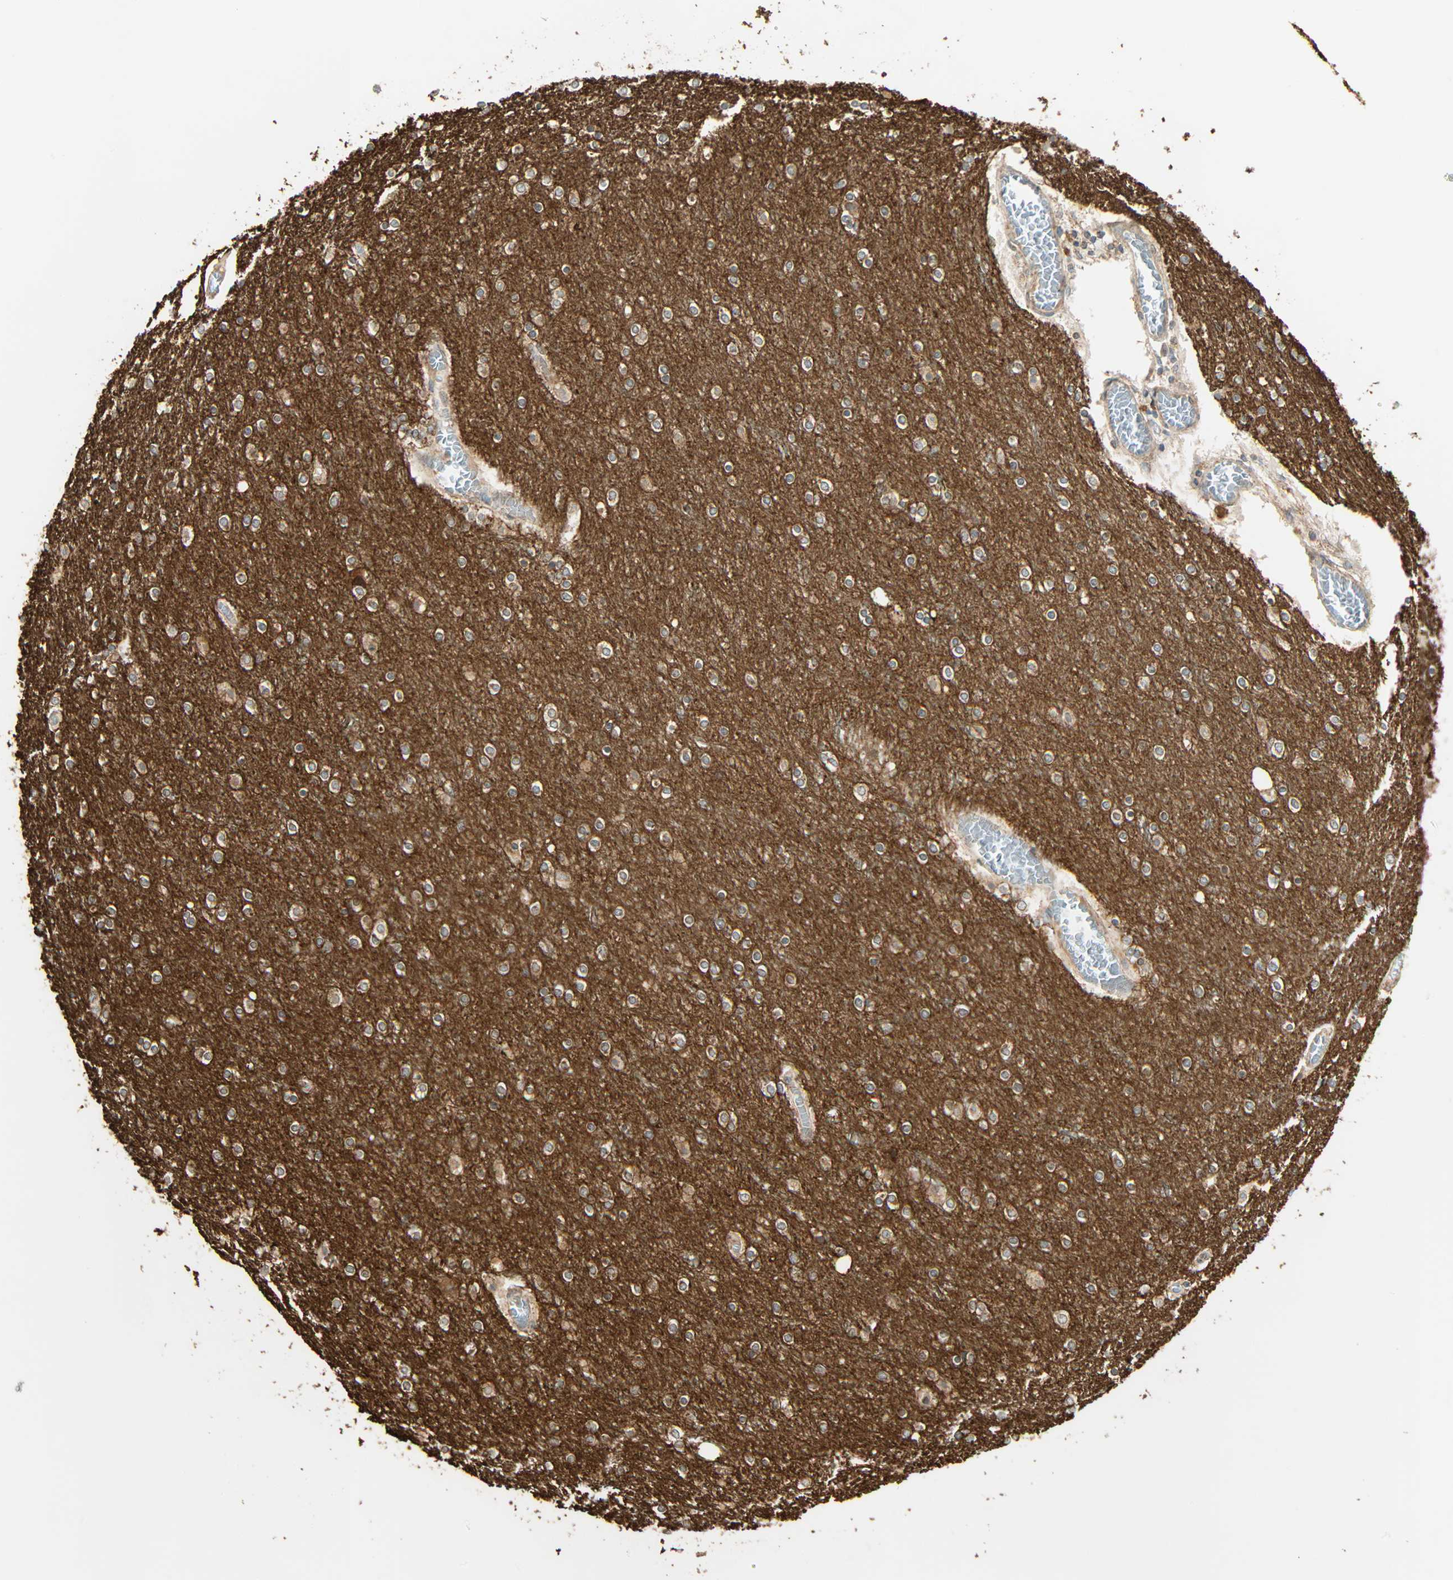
{"staining": {"intensity": "weak", "quantity": ">75%", "location": "cytoplasmic/membranous"}, "tissue": "cerebral cortex", "cell_type": "Endothelial cells", "image_type": "normal", "snomed": [{"axis": "morphology", "description": "Normal tissue, NOS"}, {"axis": "topography", "description": "Cerebral cortex"}], "caption": "Brown immunohistochemical staining in unremarkable human cerebral cortex reveals weak cytoplasmic/membranous staining in about >75% of endothelial cells. The staining was performed using DAB to visualize the protein expression in brown, while the nuclei were stained in blue with hematoxylin (Magnification: 20x).", "gene": "PNPLA6", "patient": {"sex": "female", "age": 54}}